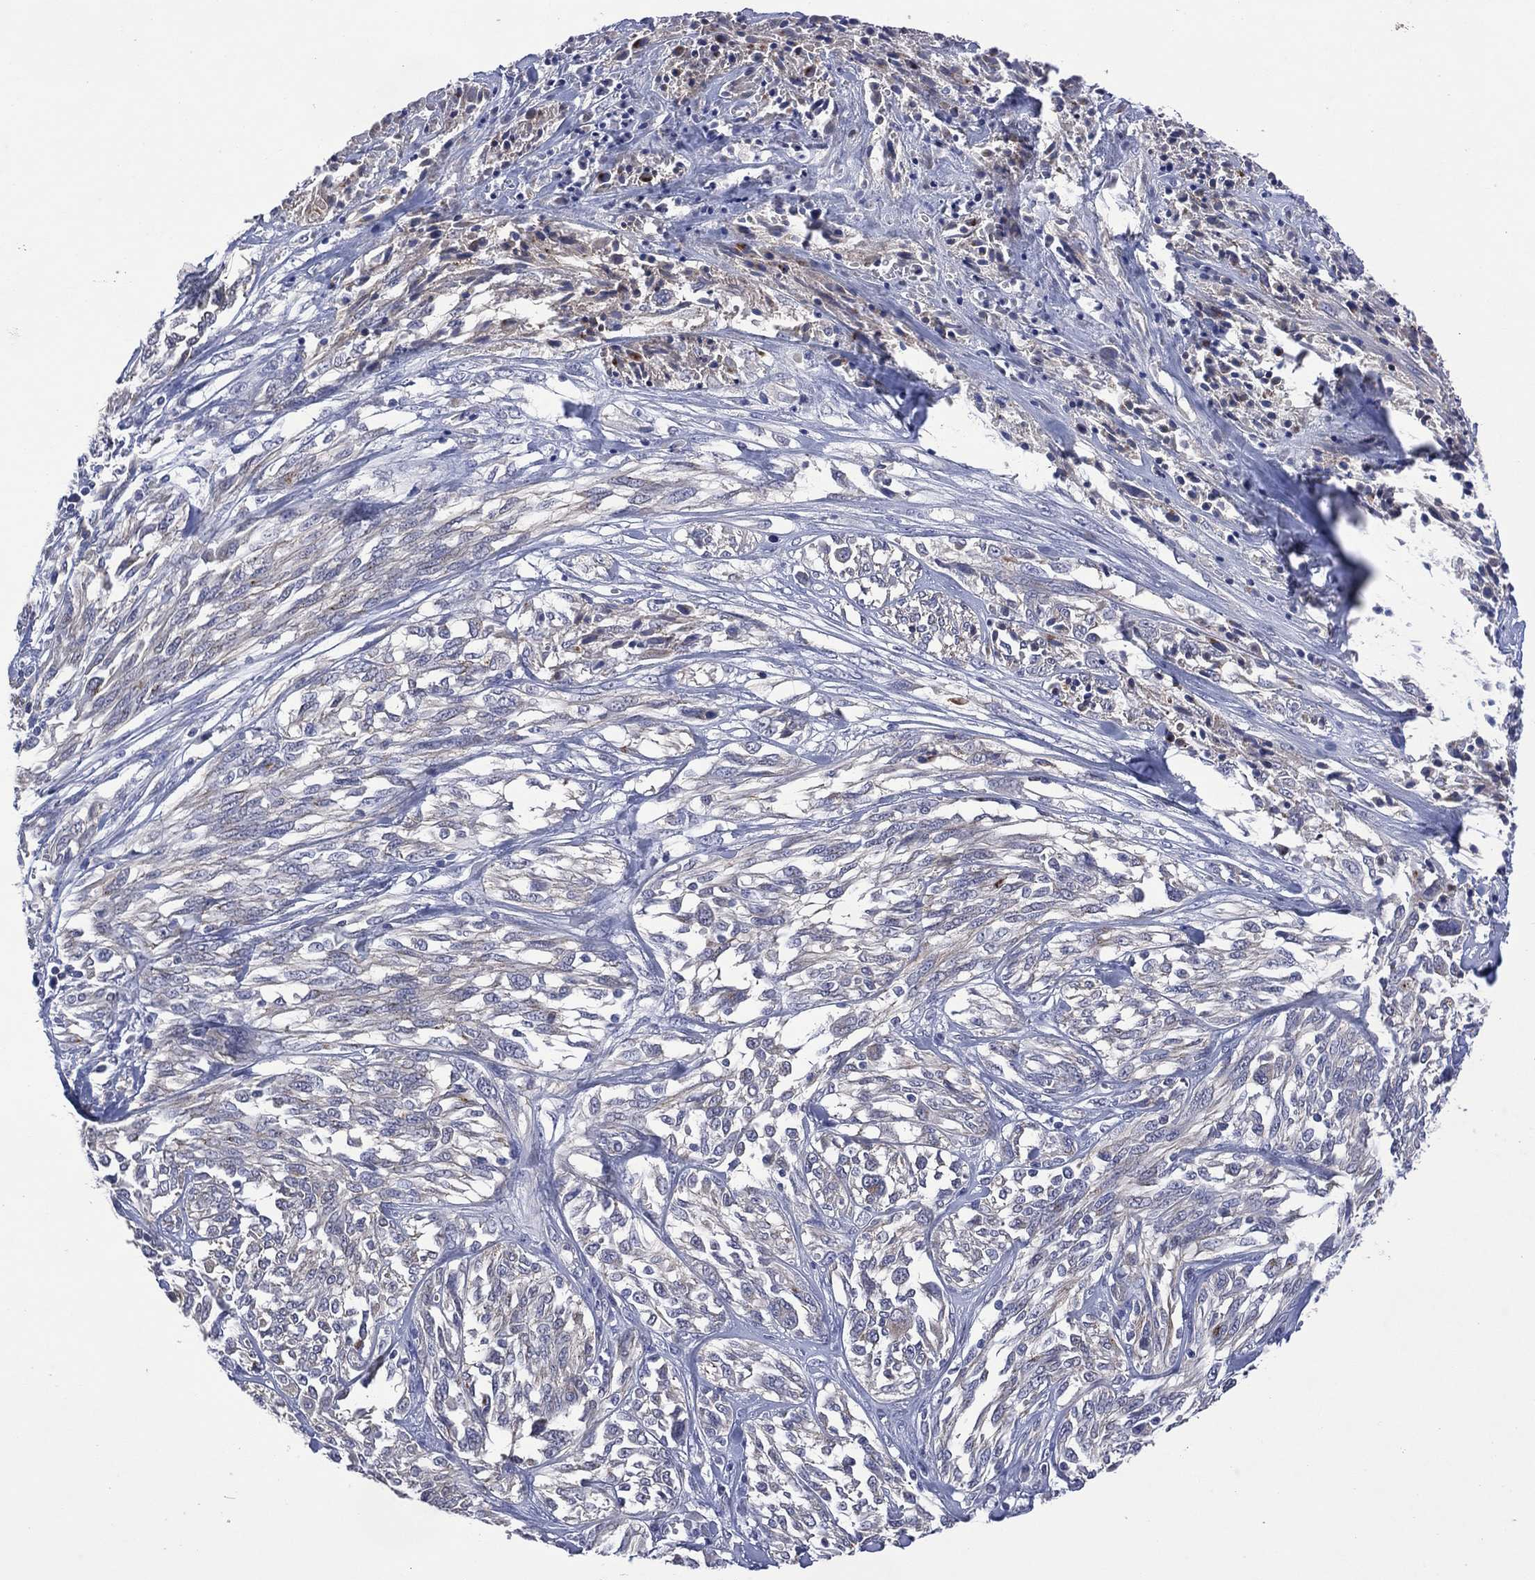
{"staining": {"intensity": "negative", "quantity": "none", "location": "none"}, "tissue": "melanoma", "cell_type": "Tumor cells", "image_type": "cancer", "snomed": [{"axis": "morphology", "description": "Malignant melanoma, NOS"}, {"axis": "topography", "description": "Skin"}], "caption": "High magnification brightfield microscopy of melanoma stained with DAB (brown) and counterstained with hematoxylin (blue): tumor cells show no significant positivity.", "gene": "ASB10", "patient": {"sex": "female", "age": 91}}